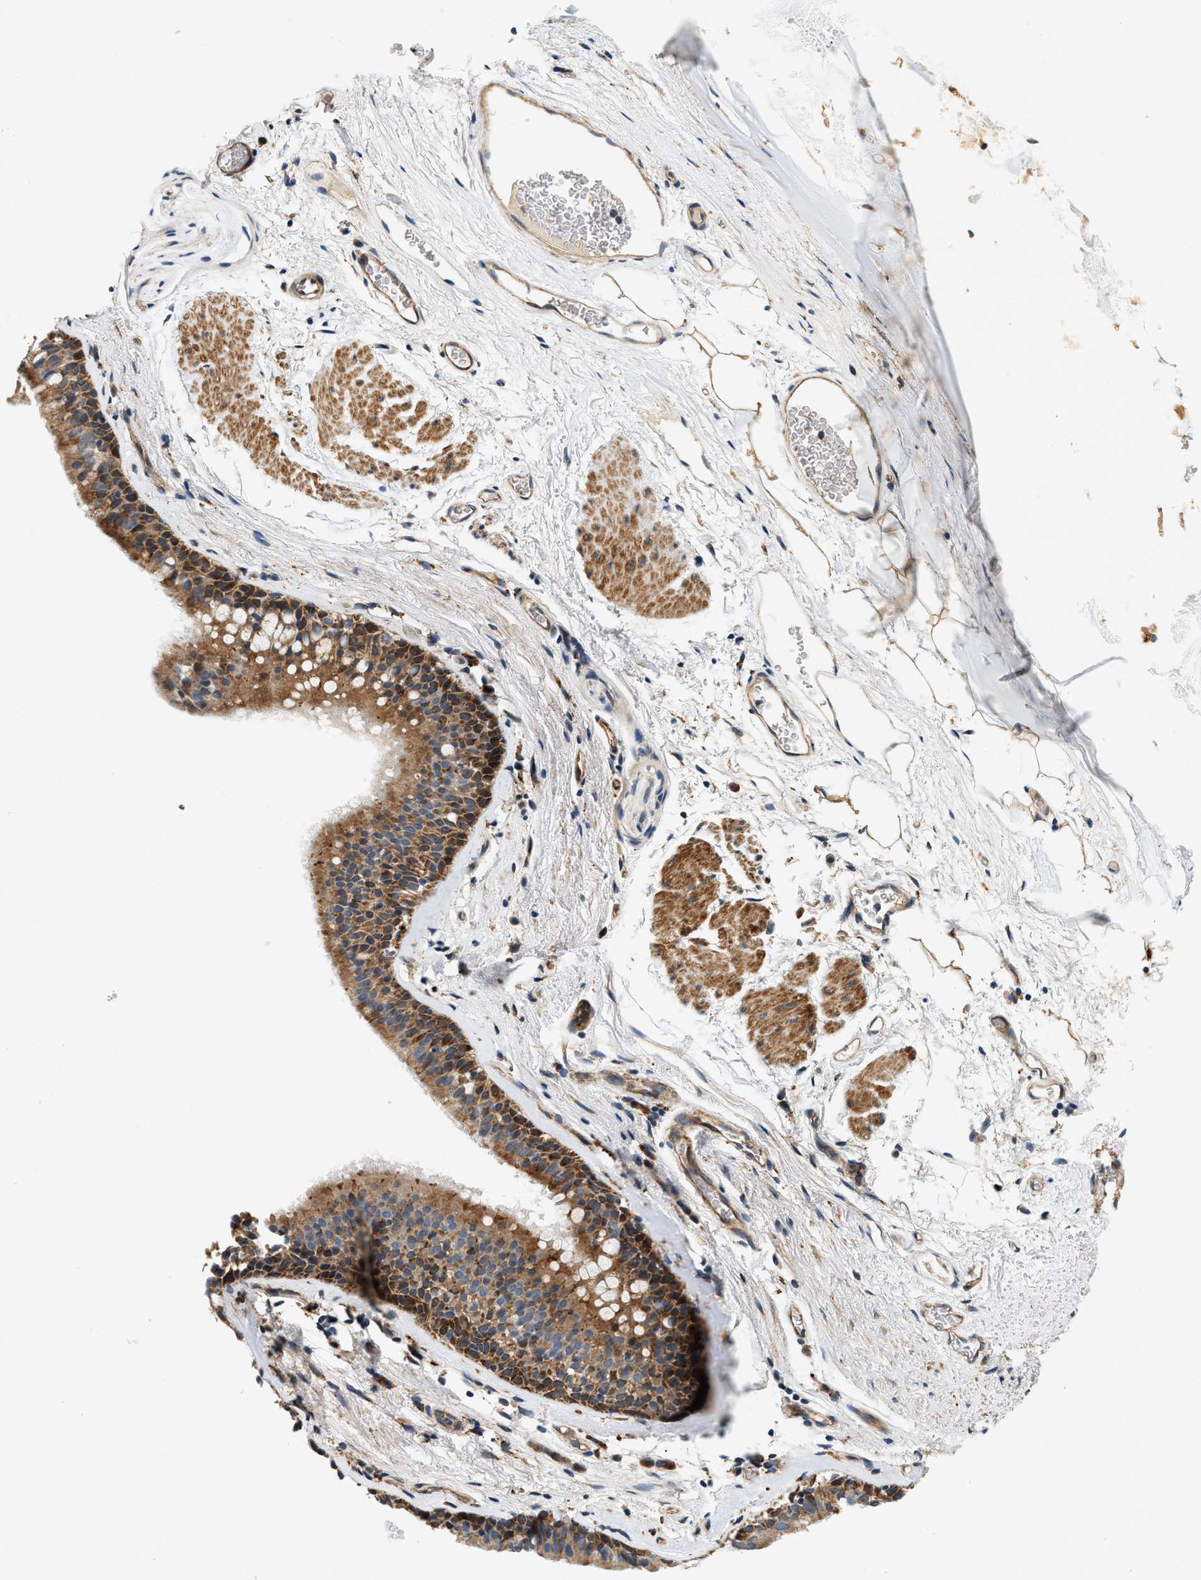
{"staining": {"intensity": "moderate", "quantity": ">75%", "location": "cytoplasmic/membranous"}, "tissue": "bronchus", "cell_type": "Respiratory epithelial cells", "image_type": "normal", "snomed": [{"axis": "morphology", "description": "Normal tissue, NOS"}, {"axis": "topography", "description": "Cartilage tissue"}, {"axis": "topography", "description": "Bronchus"}], "caption": "Immunohistochemical staining of unremarkable human bronchus reveals medium levels of moderate cytoplasmic/membranous positivity in approximately >75% of respiratory epithelial cells. (Brightfield microscopy of DAB IHC at high magnification).", "gene": "DUSP10", "patient": {"sex": "female", "age": 53}}